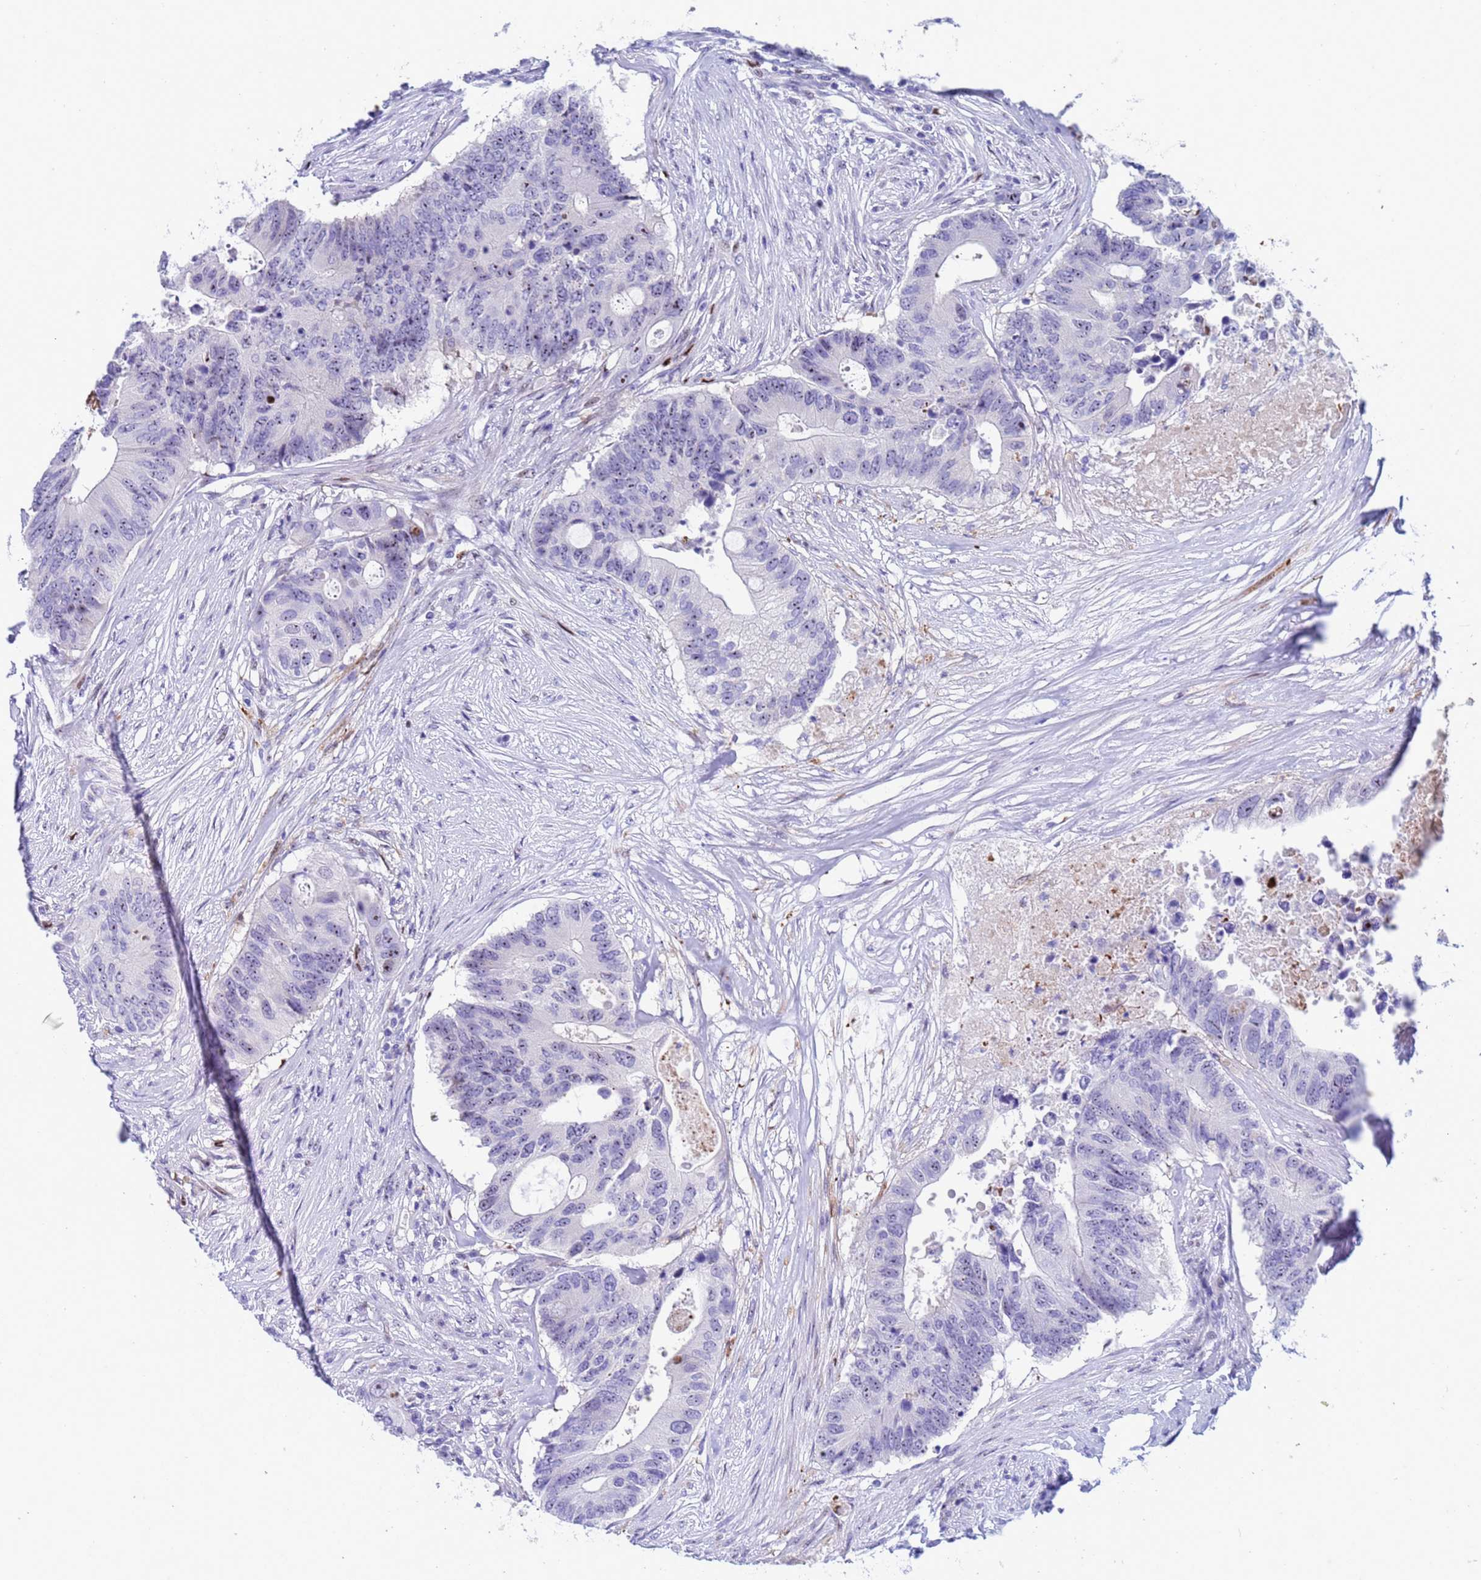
{"staining": {"intensity": "negative", "quantity": "none", "location": "none"}, "tissue": "colorectal cancer", "cell_type": "Tumor cells", "image_type": "cancer", "snomed": [{"axis": "morphology", "description": "Adenocarcinoma, NOS"}, {"axis": "topography", "description": "Colon"}], "caption": "This is a photomicrograph of immunohistochemistry (IHC) staining of colorectal adenocarcinoma, which shows no expression in tumor cells. The staining is performed using DAB (3,3'-diaminobenzidine) brown chromogen with nuclei counter-stained in using hematoxylin.", "gene": "POP5", "patient": {"sex": "male", "age": 71}}